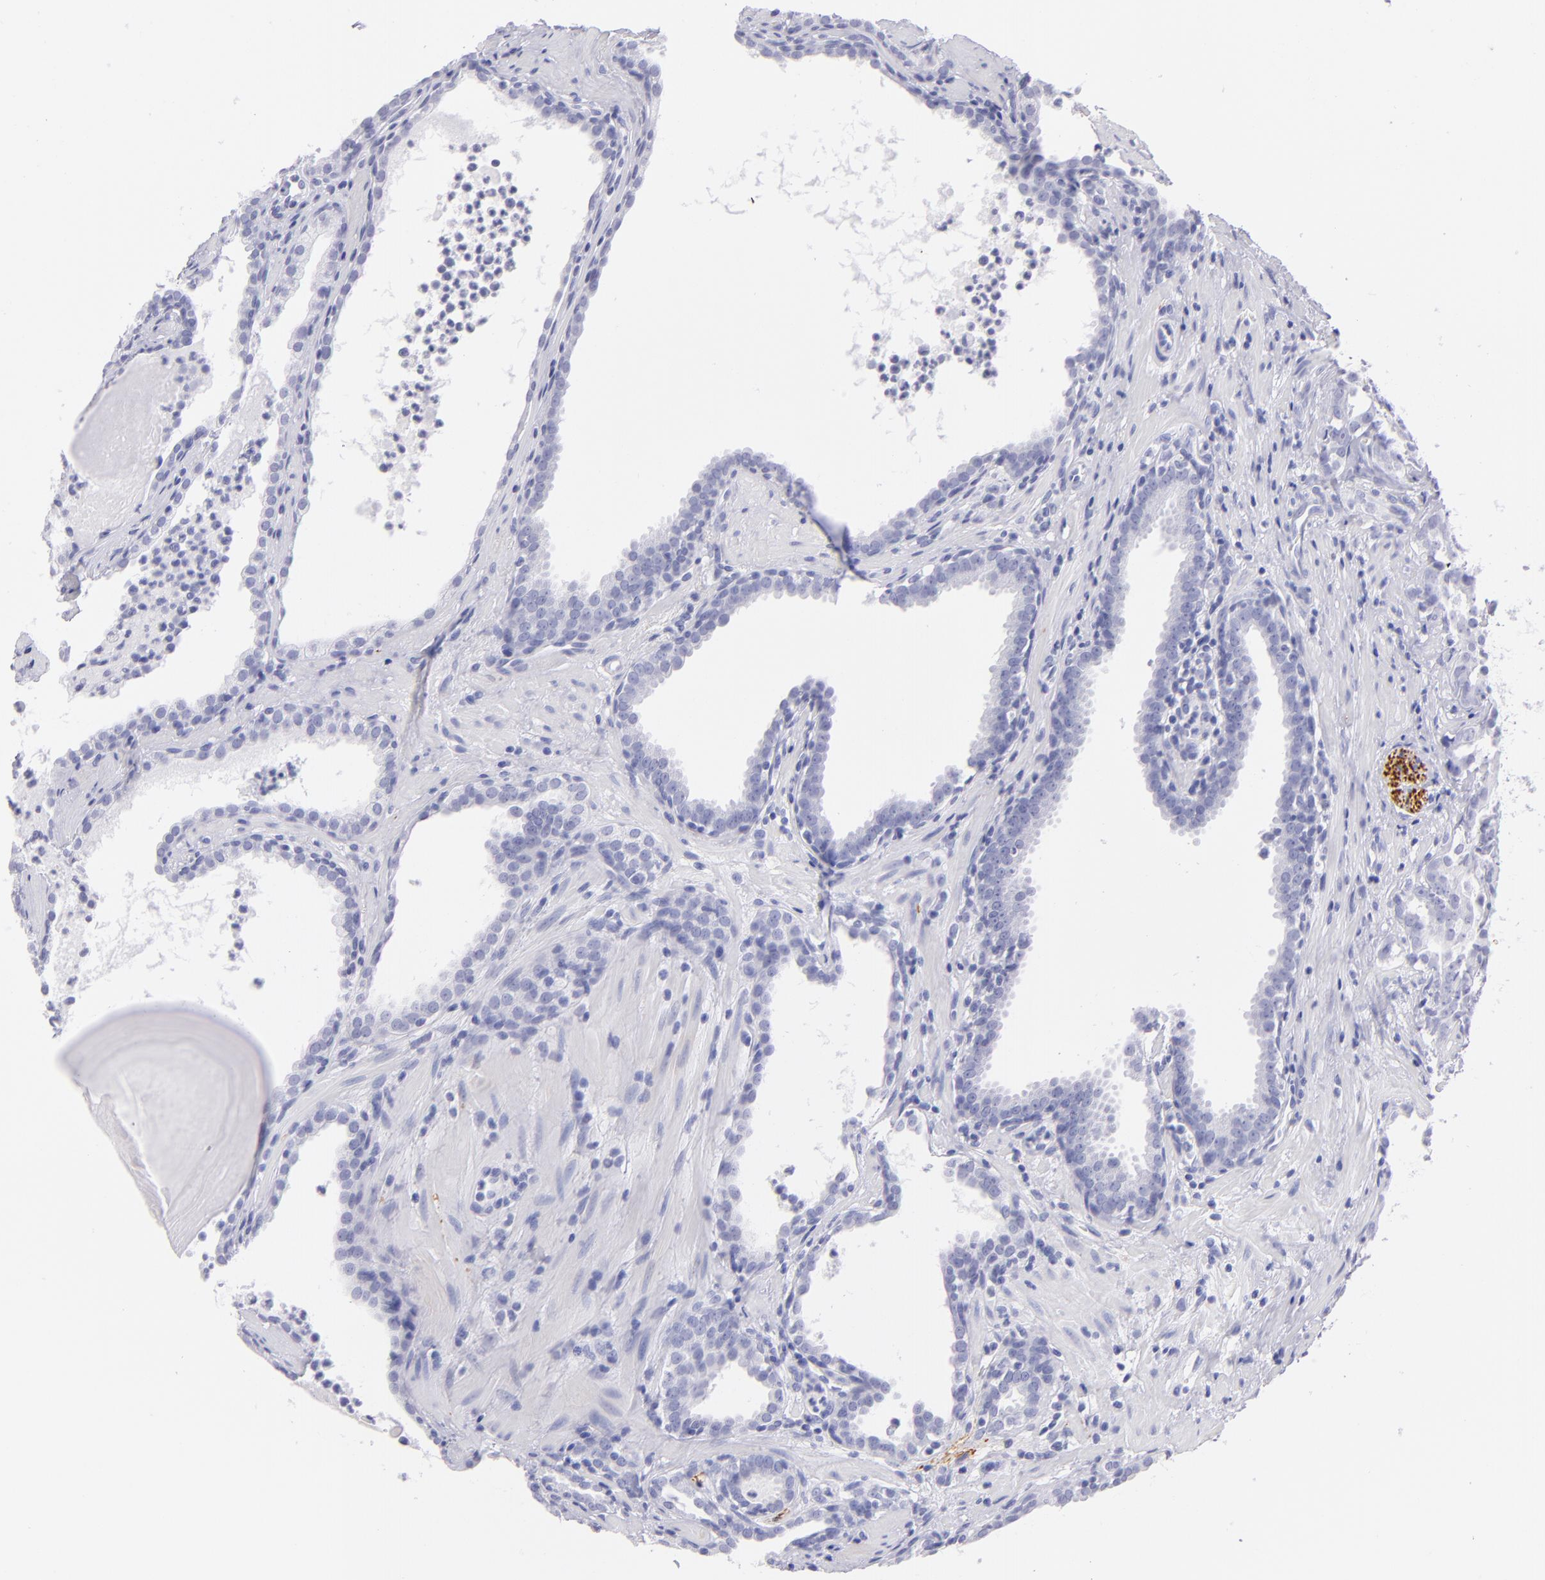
{"staining": {"intensity": "negative", "quantity": "none", "location": "none"}, "tissue": "prostate cancer", "cell_type": "Tumor cells", "image_type": "cancer", "snomed": [{"axis": "morphology", "description": "Adenocarcinoma, Low grade"}, {"axis": "topography", "description": "Prostate"}], "caption": "Immunohistochemistry micrograph of human low-grade adenocarcinoma (prostate) stained for a protein (brown), which demonstrates no staining in tumor cells.", "gene": "PRPH", "patient": {"sex": "male", "age": 59}}